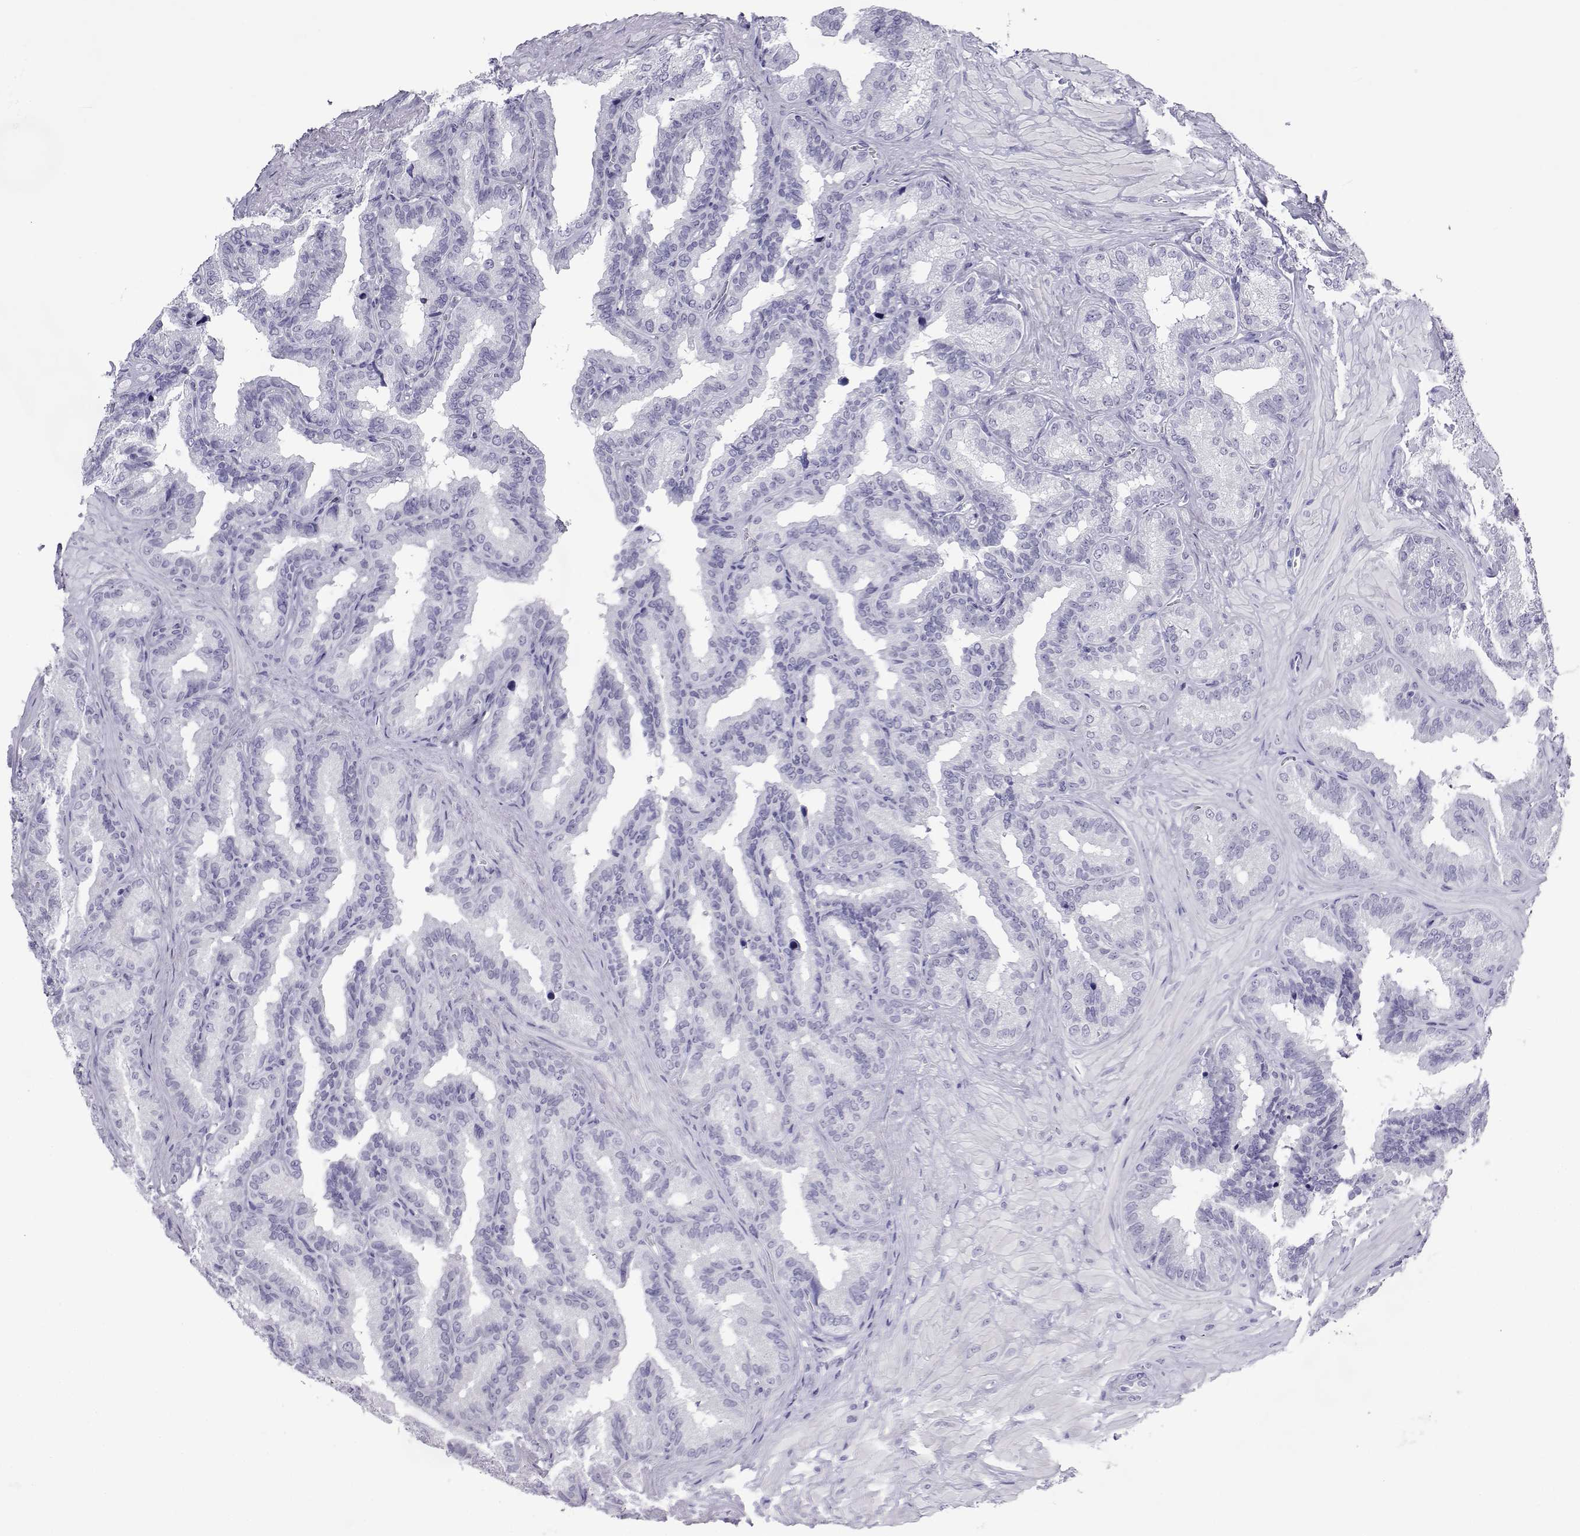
{"staining": {"intensity": "negative", "quantity": "none", "location": "none"}, "tissue": "seminal vesicle", "cell_type": "Glandular cells", "image_type": "normal", "snomed": [{"axis": "morphology", "description": "Normal tissue, NOS"}, {"axis": "topography", "description": "Seminal veicle"}], "caption": "Protein analysis of unremarkable seminal vesicle reveals no significant staining in glandular cells. Nuclei are stained in blue.", "gene": "ACTL7A", "patient": {"sex": "male", "age": 37}}